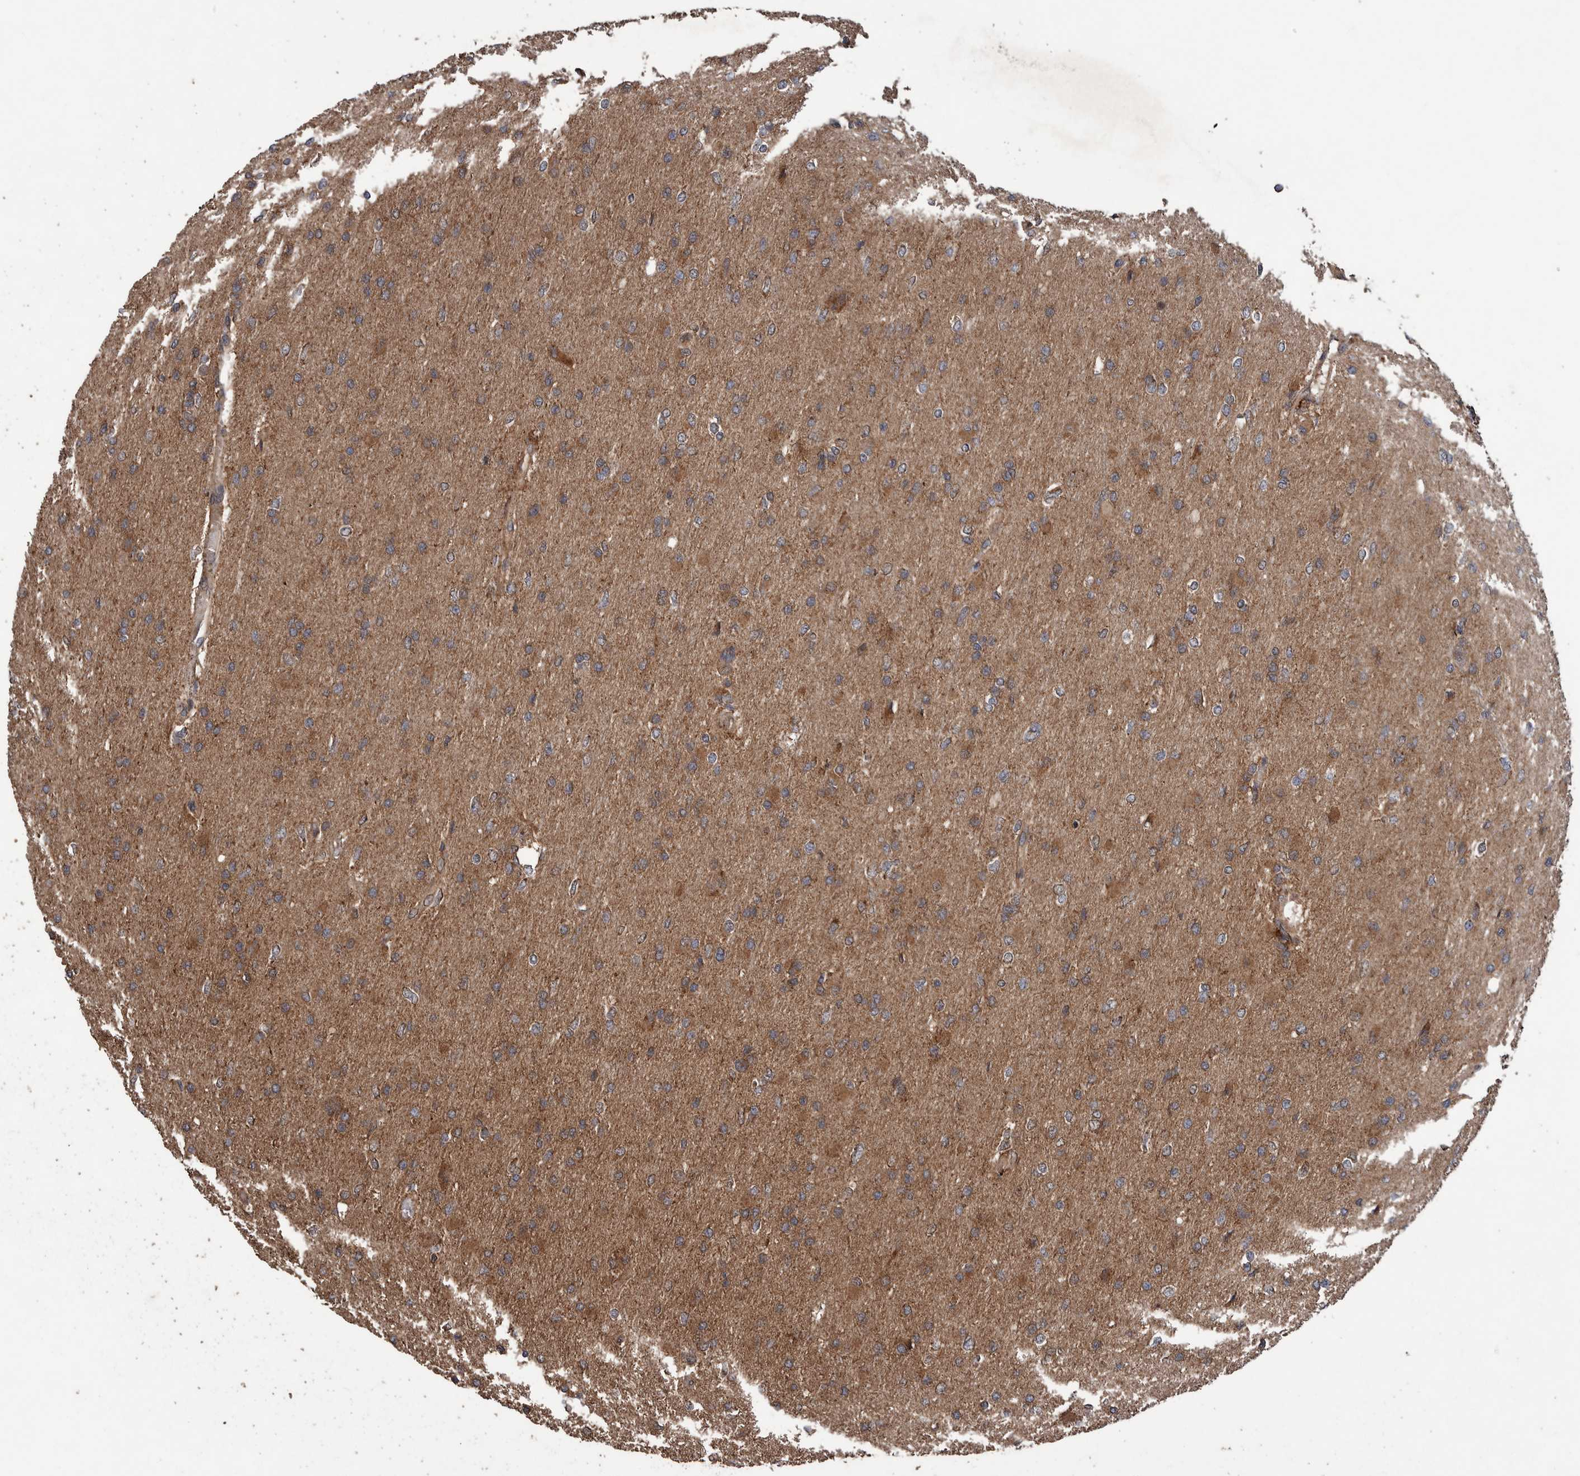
{"staining": {"intensity": "moderate", "quantity": ">75%", "location": "cytoplasmic/membranous"}, "tissue": "glioma", "cell_type": "Tumor cells", "image_type": "cancer", "snomed": [{"axis": "morphology", "description": "Glioma, malignant, High grade"}, {"axis": "topography", "description": "Cerebral cortex"}], "caption": "Immunohistochemical staining of human malignant high-grade glioma shows moderate cytoplasmic/membranous protein expression in about >75% of tumor cells.", "gene": "TRIM16", "patient": {"sex": "female", "age": 36}}